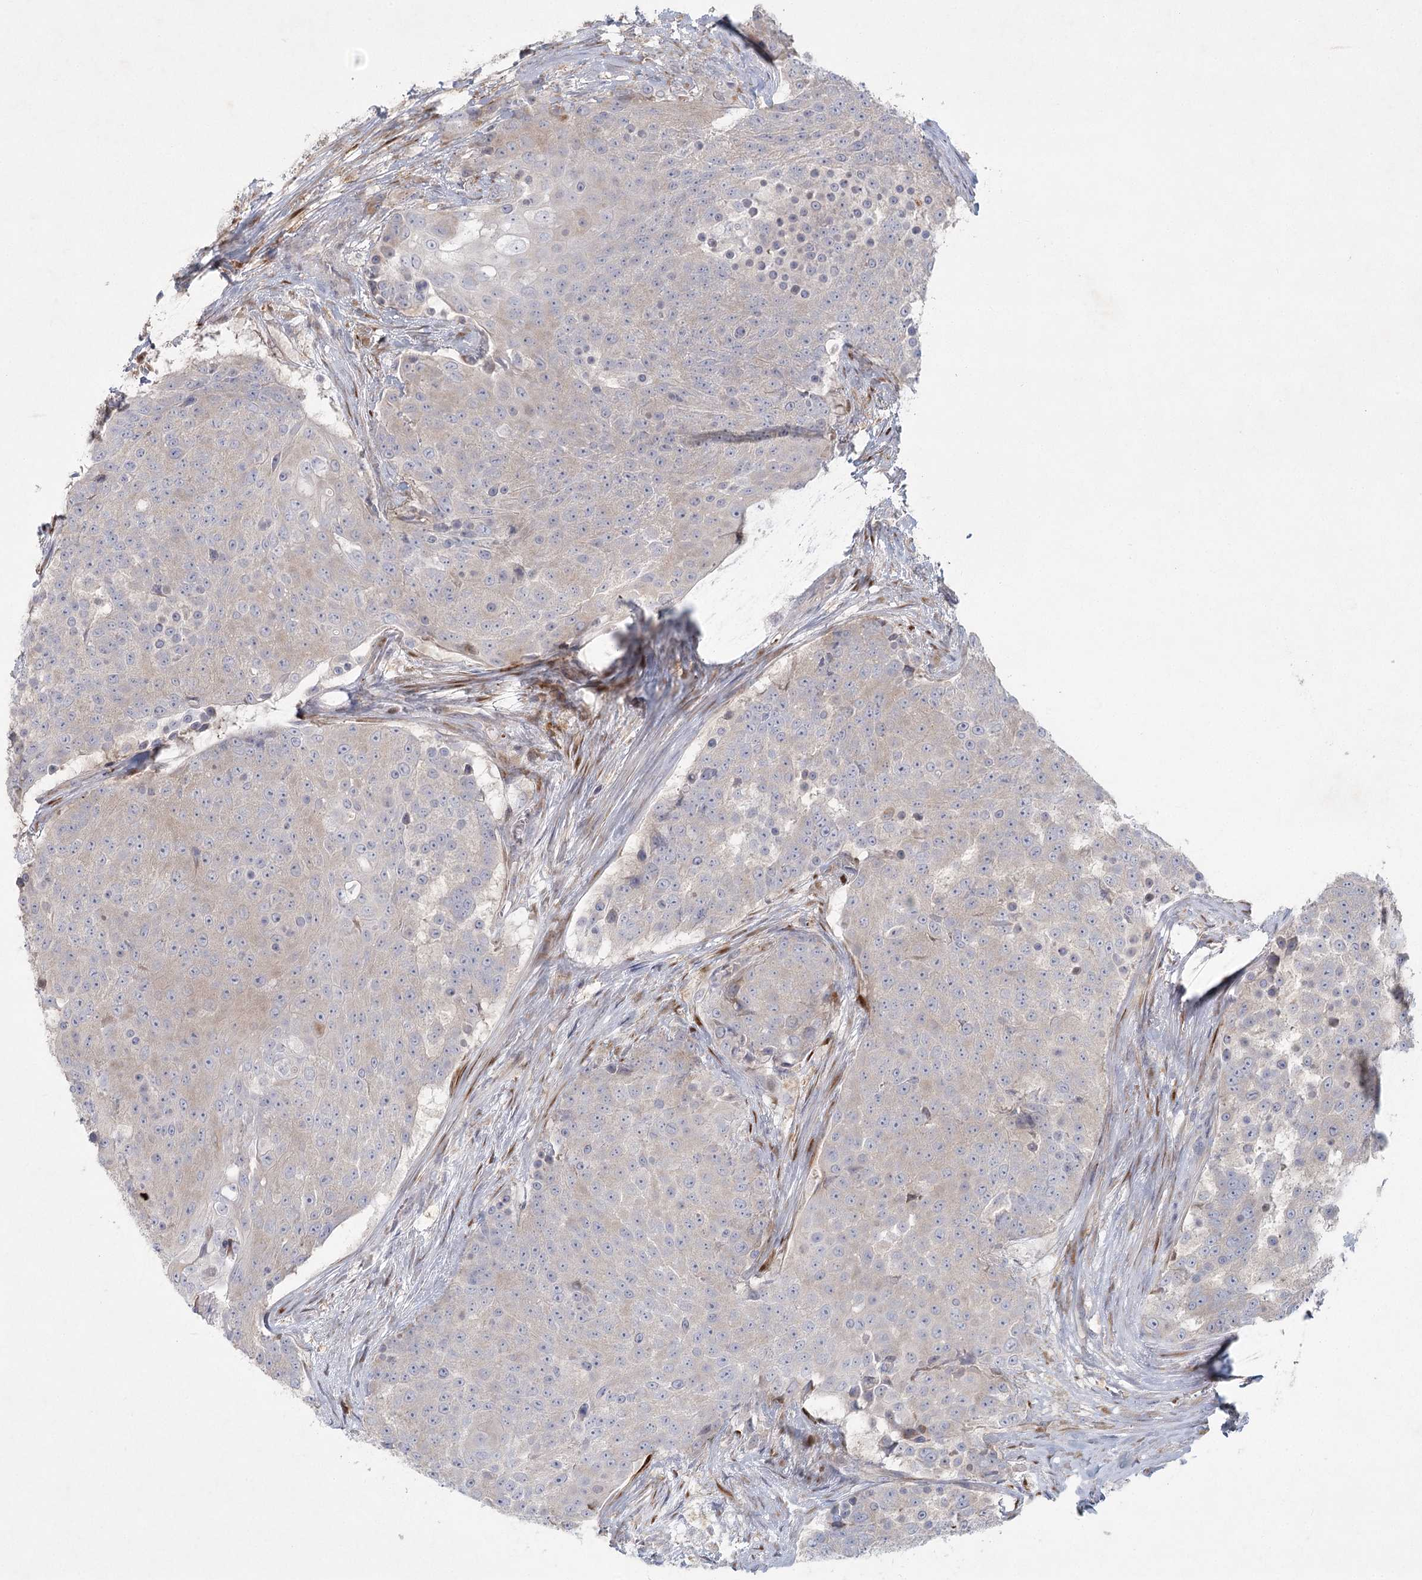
{"staining": {"intensity": "weak", "quantity": "<25%", "location": "cytoplasmic/membranous"}, "tissue": "urothelial cancer", "cell_type": "Tumor cells", "image_type": "cancer", "snomed": [{"axis": "morphology", "description": "Urothelial carcinoma, High grade"}, {"axis": "topography", "description": "Urinary bladder"}], "caption": "DAB immunohistochemical staining of human high-grade urothelial carcinoma reveals no significant staining in tumor cells.", "gene": "FAM110C", "patient": {"sex": "female", "age": 63}}